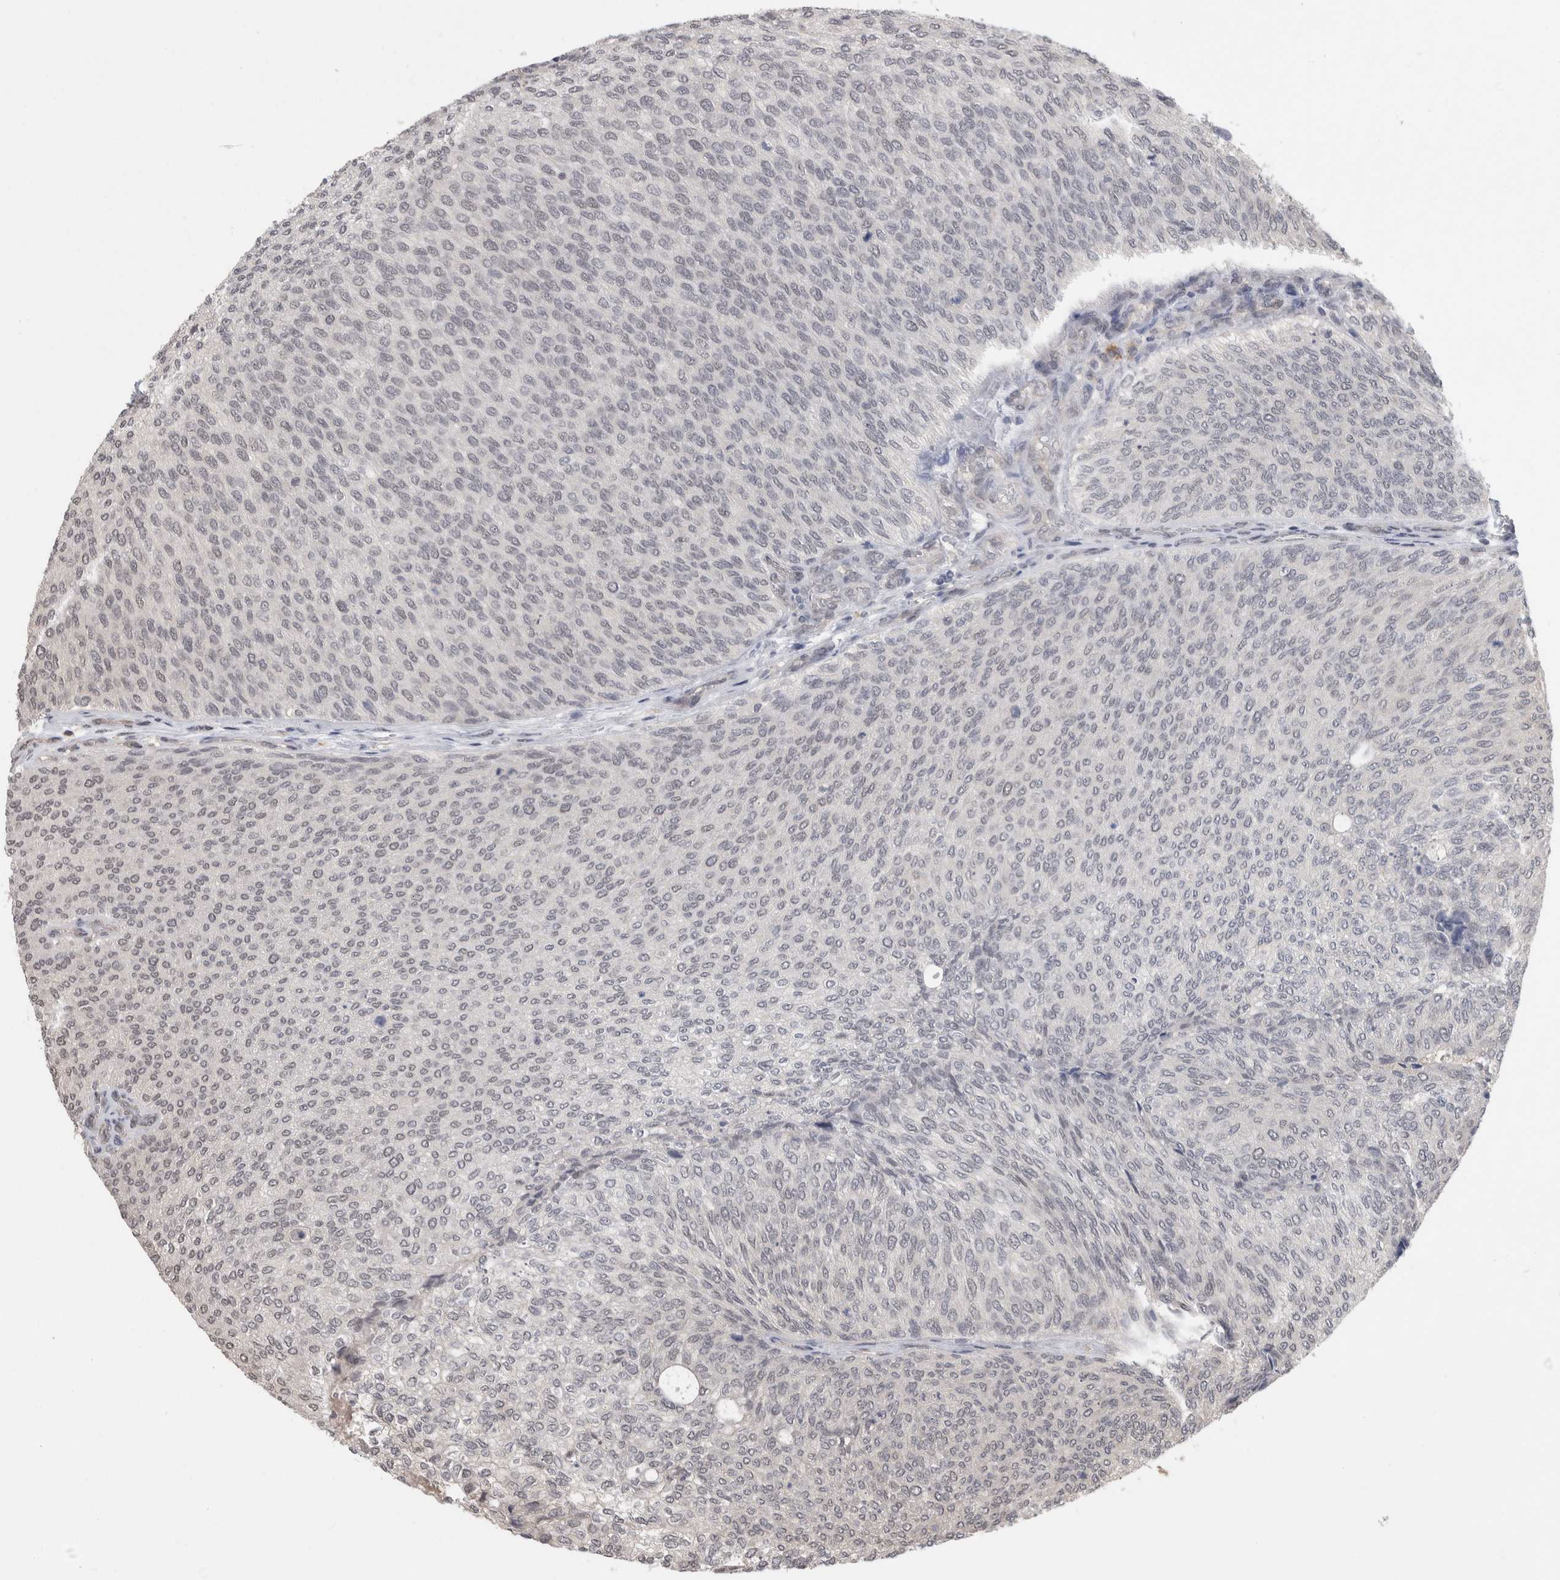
{"staining": {"intensity": "negative", "quantity": "none", "location": "none"}, "tissue": "urothelial cancer", "cell_type": "Tumor cells", "image_type": "cancer", "snomed": [{"axis": "morphology", "description": "Urothelial carcinoma, Low grade"}, {"axis": "topography", "description": "Urinary bladder"}], "caption": "Immunohistochemistry micrograph of neoplastic tissue: urothelial carcinoma (low-grade) stained with DAB (3,3'-diaminobenzidine) demonstrates no significant protein staining in tumor cells.", "gene": "ZNF592", "patient": {"sex": "female", "age": 79}}